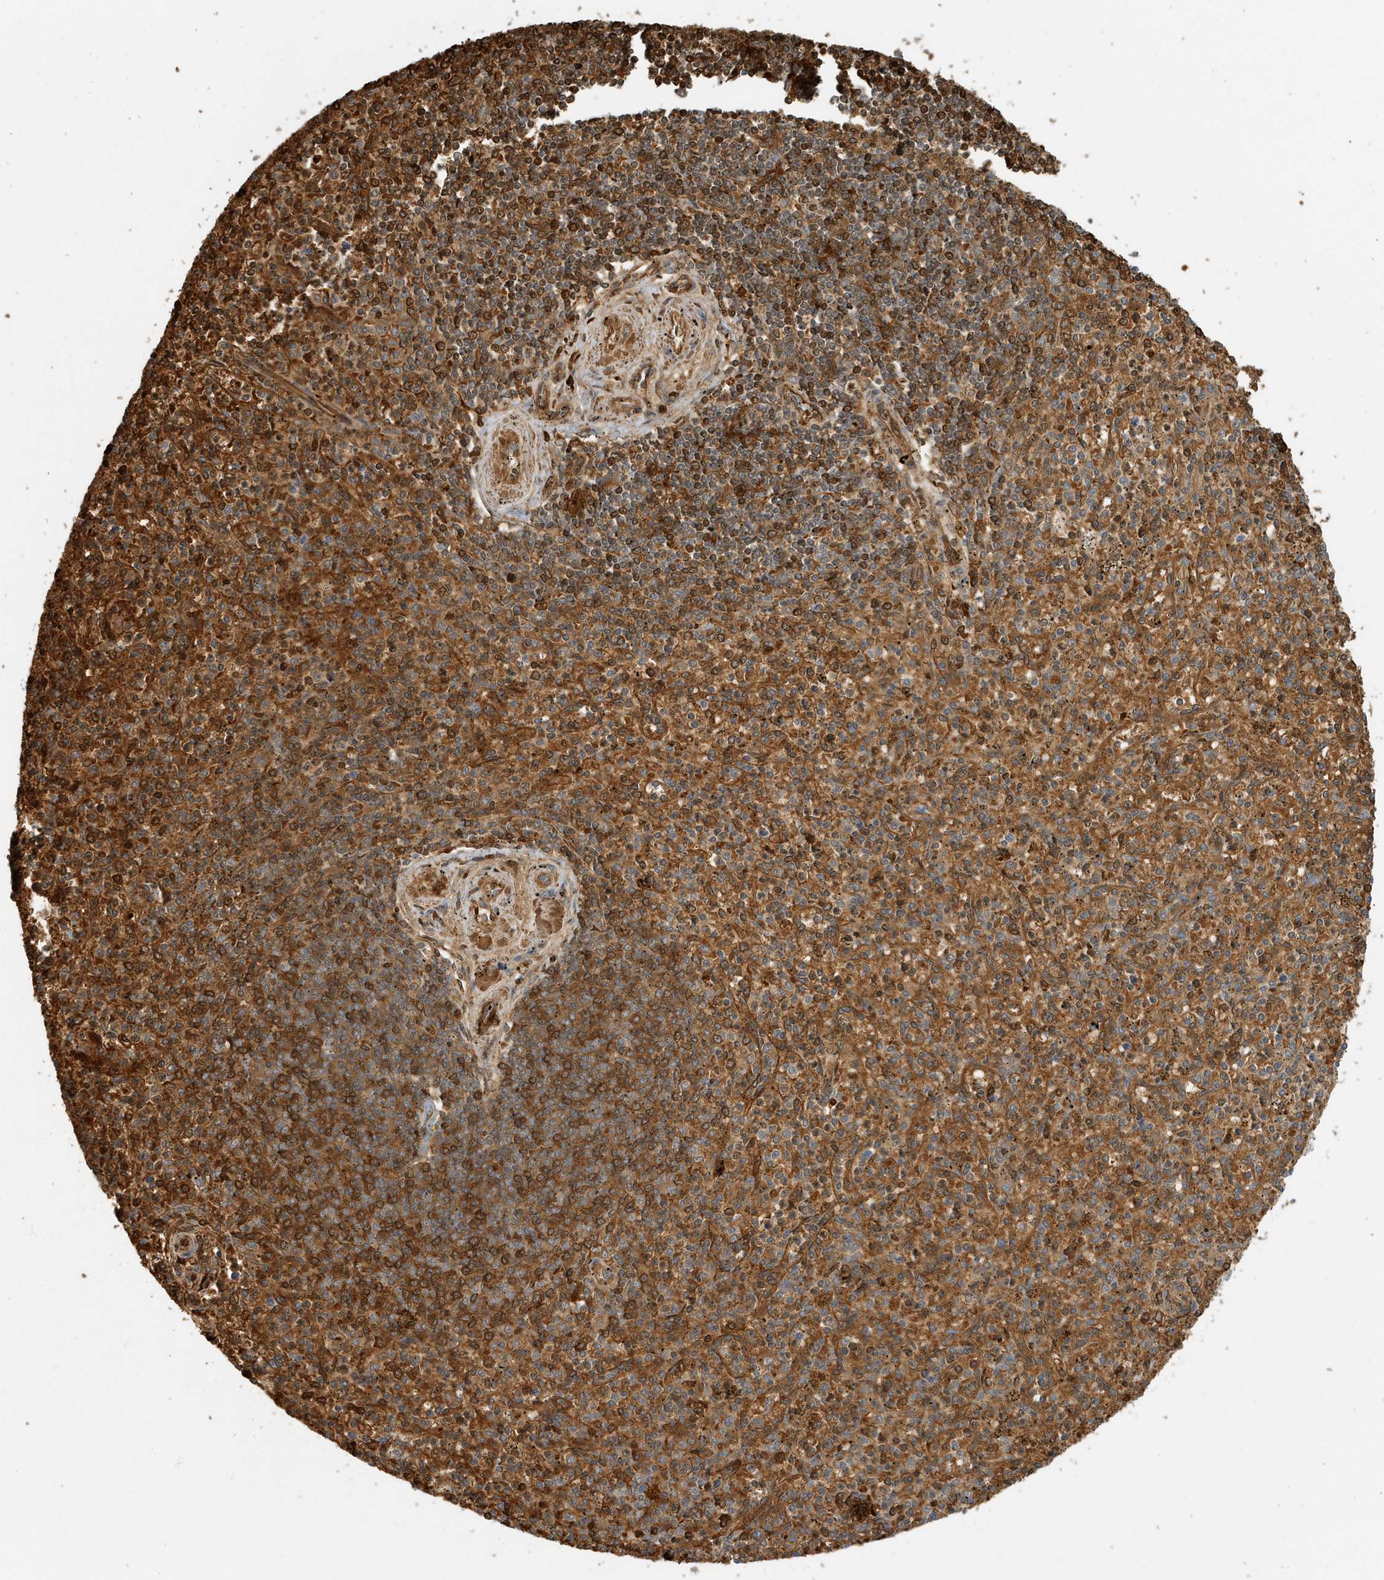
{"staining": {"intensity": "strong", "quantity": "<25%", "location": "cytoplasmic/membranous"}, "tissue": "spleen", "cell_type": "Cells in red pulp", "image_type": "normal", "snomed": [{"axis": "morphology", "description": "Normal tissue, NOS"}, {"axis": "topography", "description": "Spleen"}], "caption": "This image displays immunohistochemistry (IHC) staining of benign human spleen, with medium strong cytoplasmic/membranous staining in about <25% of cells in red pulp.", "gene": "FYCO1", "patient": {"sex": "male", "age": 72}}